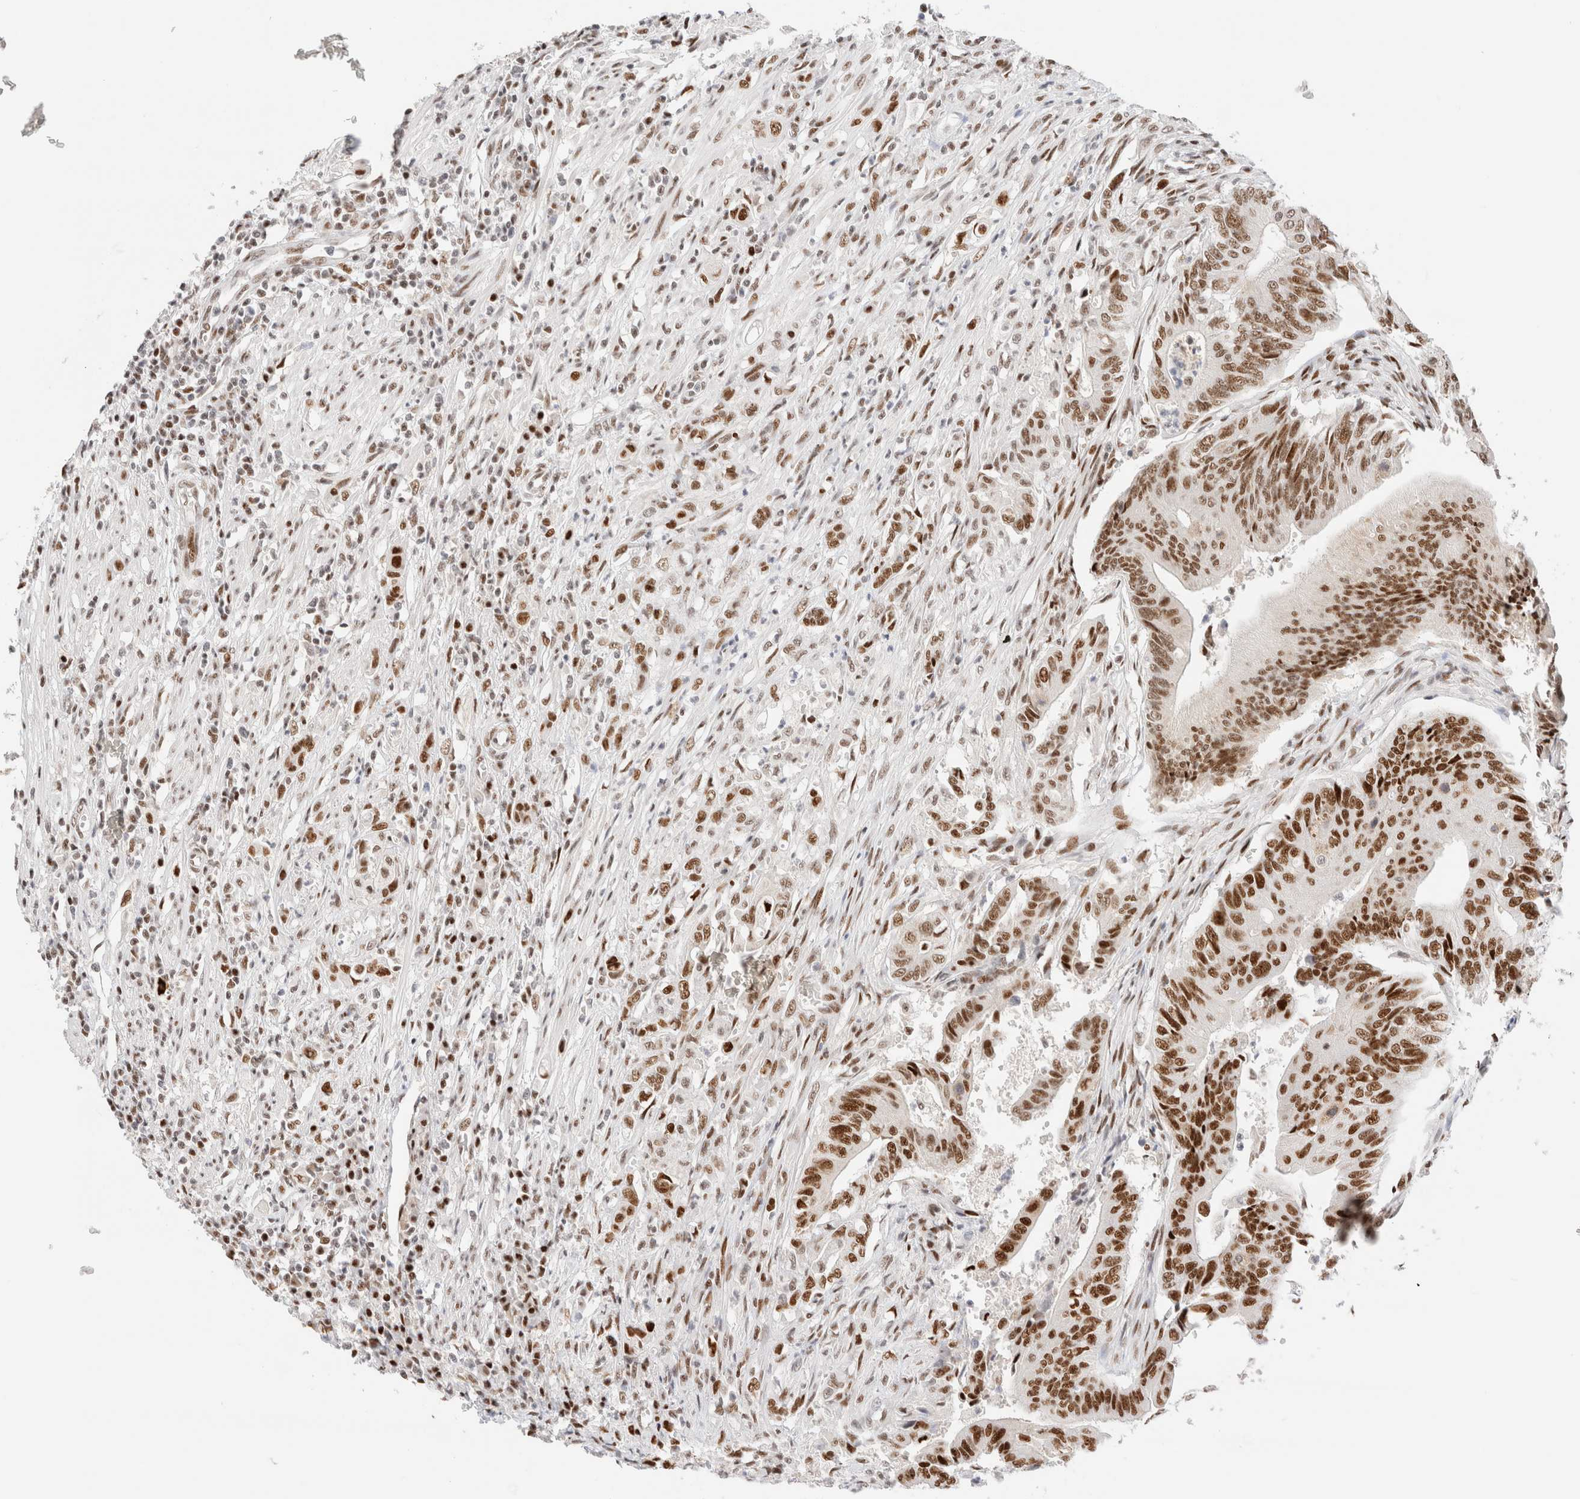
{"staining": {"intensity": "moderate", "quantity": ">75%", "location": "nuclear"}, "tissue": "colorectal cancer", "cell_type": "Tumor cells", "image_type": "cancer", "snomed": [{"axis": "morphology", "description": "Adenoma, NOS"}, {"axis": "morphology", "description": "Adenocarcinoma, NOS"}, {"axis": "topography", "description": "Colon"}], "caption": "Tumor cells exhibit moderate nuclear staining in approximately >75% of cells in colorectal adenocarcinoma.", "gene": "ZNF282", "patient": {"sex": "male", "age": 79}}